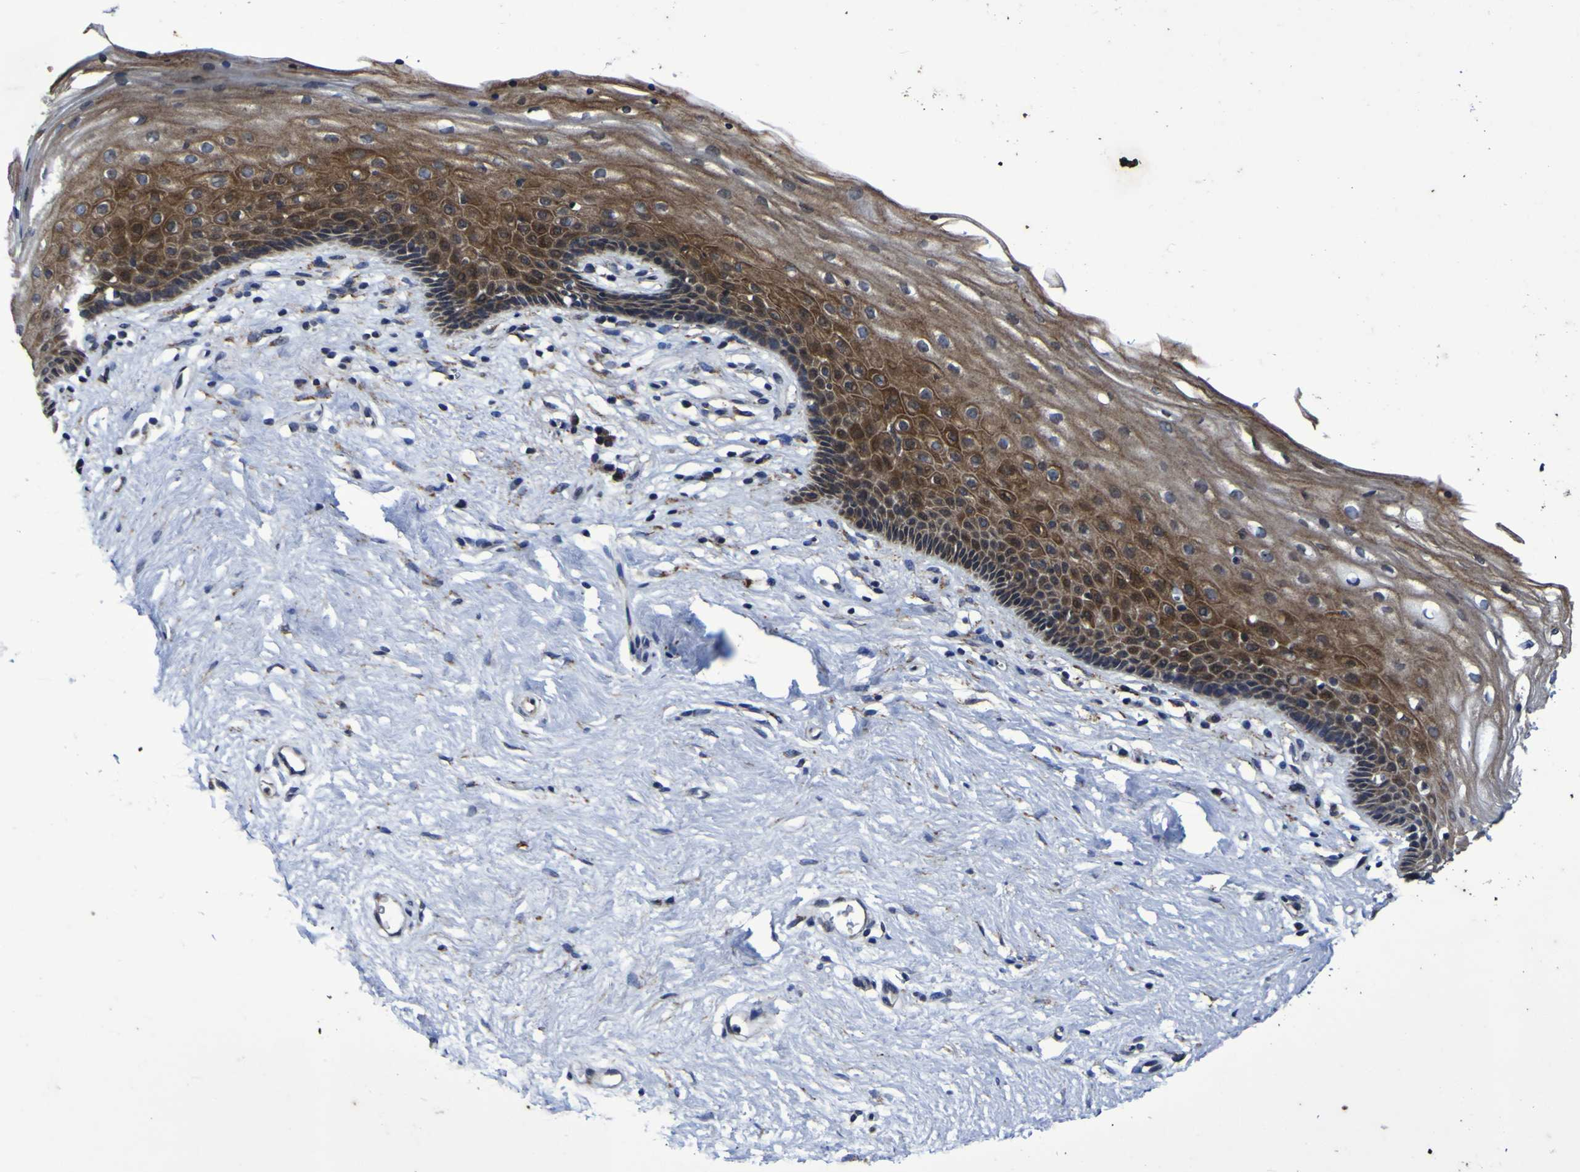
{"staining": {"intensity": "moderate", "quantity": ">75%", "location": "cytoplasmic/membranous"}, "tissue": "vagina", "cell_type": "Squamous epithelial cells", "image_type": "normal", "snomed": [{"axis": "morphology", "description": "Normal tissue, NOS"}, {"axis": "topography", "description": "Vagina"}], "caption": "Protein staining of unremarkable vagina exhibits moderate cytoplasmic/membranous expression in about >75% of squamous epithelial cells. (brown staining indicates protein expression, while blue staining denotes nuclei).", "gene": "P3H1", "patient": {"sex": "female", "age": 44}}